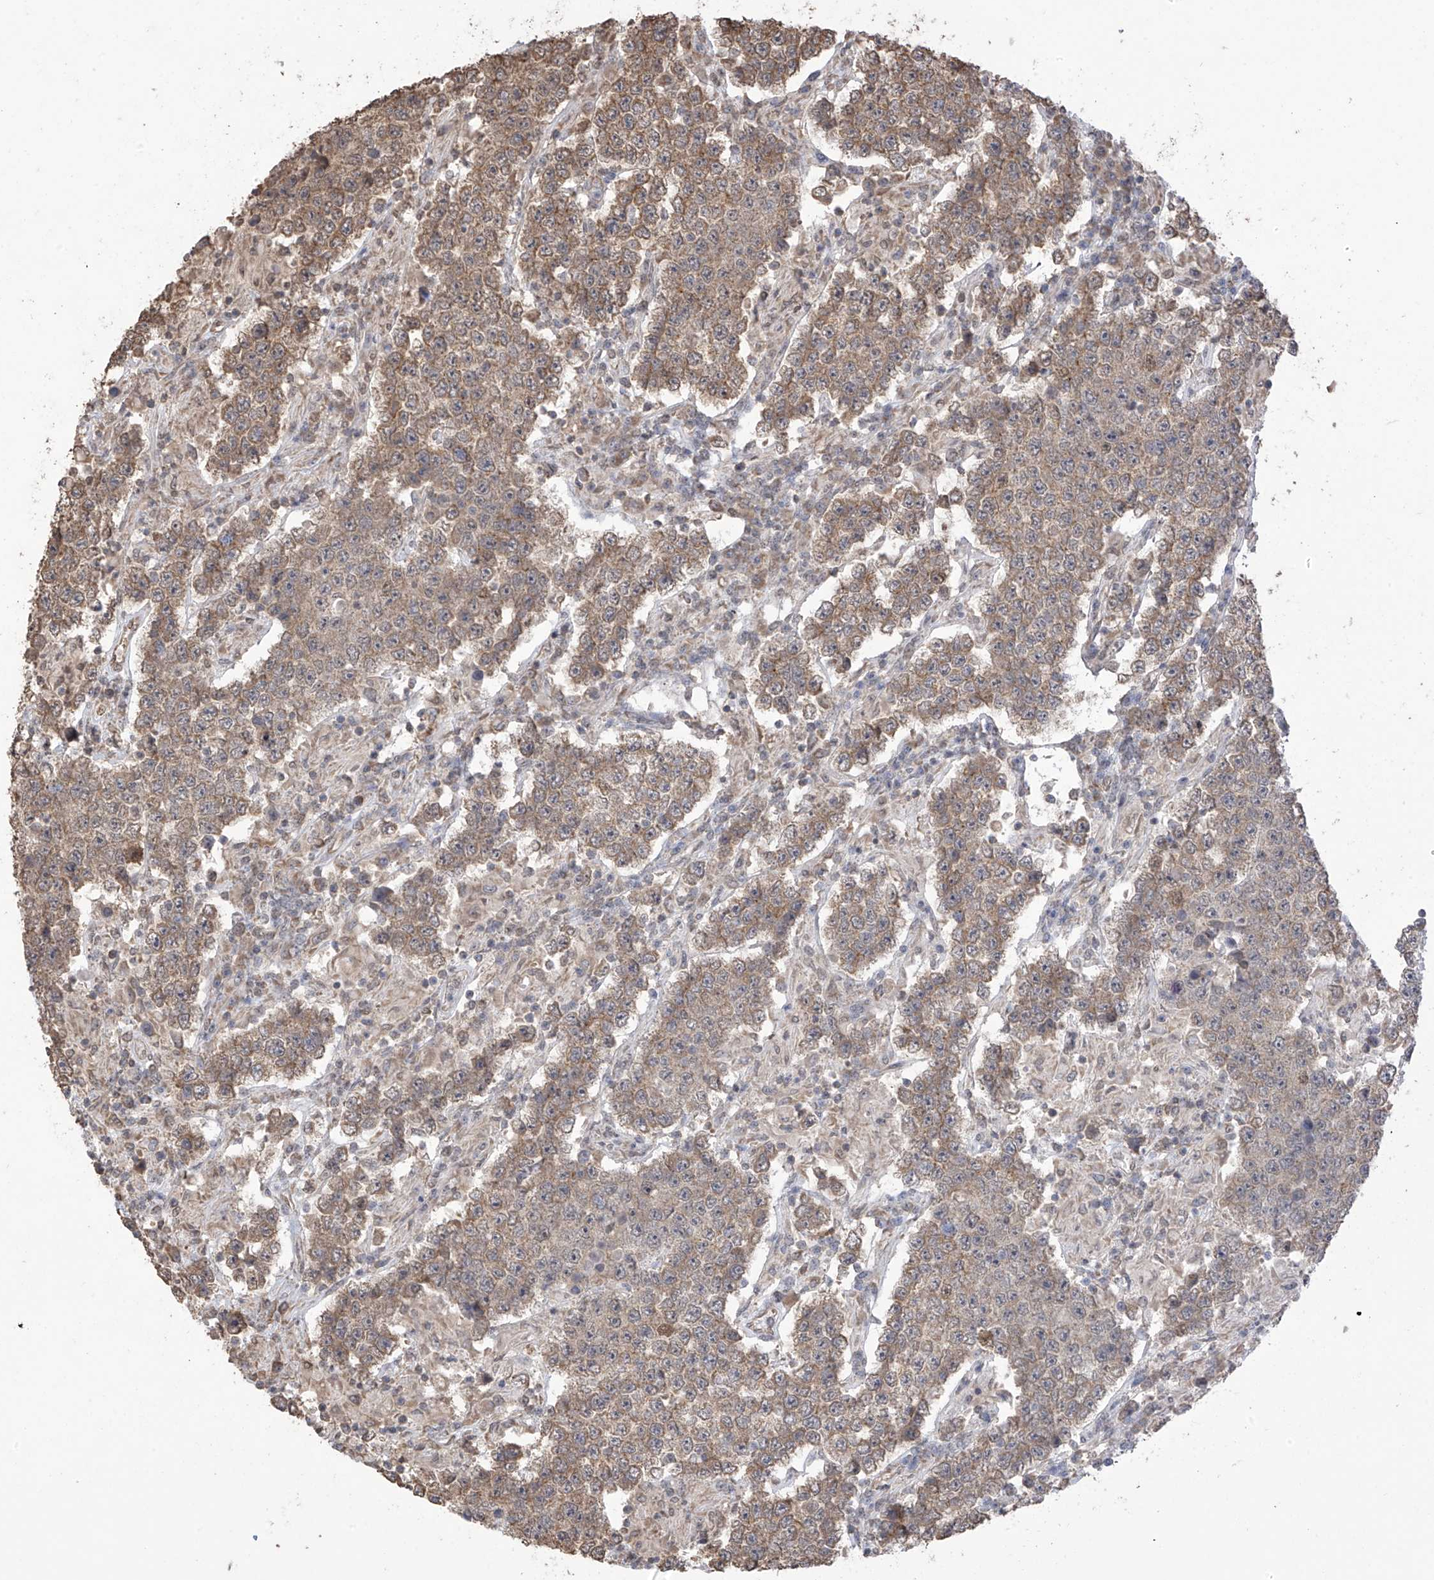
{"staining": {"intensity": "moderate", "quantity": ">75%", "location": "cytoplasmic/membranous"}, "tissue": "testis cancer", "cell_type": "Tumor cells", "image_type": "cancer", "snomed": [{"axis": "morphology", "description": "Normal tissue, NOS"}, {"axis": "morphology", "description": "Urothelial carcinoma, High grade"}, {"axis": "morphology", "description": "Seminoma, NOS"}, {"axis": "morphology", "description": "Carcinoma, Embryonal, NOS"}, {"axis": "topography", "description": "Urinary bladder"}, {"axis": "topography", "description": "Testis"}], "caption": "Moderate cytoplasmic/membranous protein positivity is identified in about >75% of tumor cells in testis cancer.", "gene": "KIAA1522", "patient": {"sex": "male", "age": 41}}